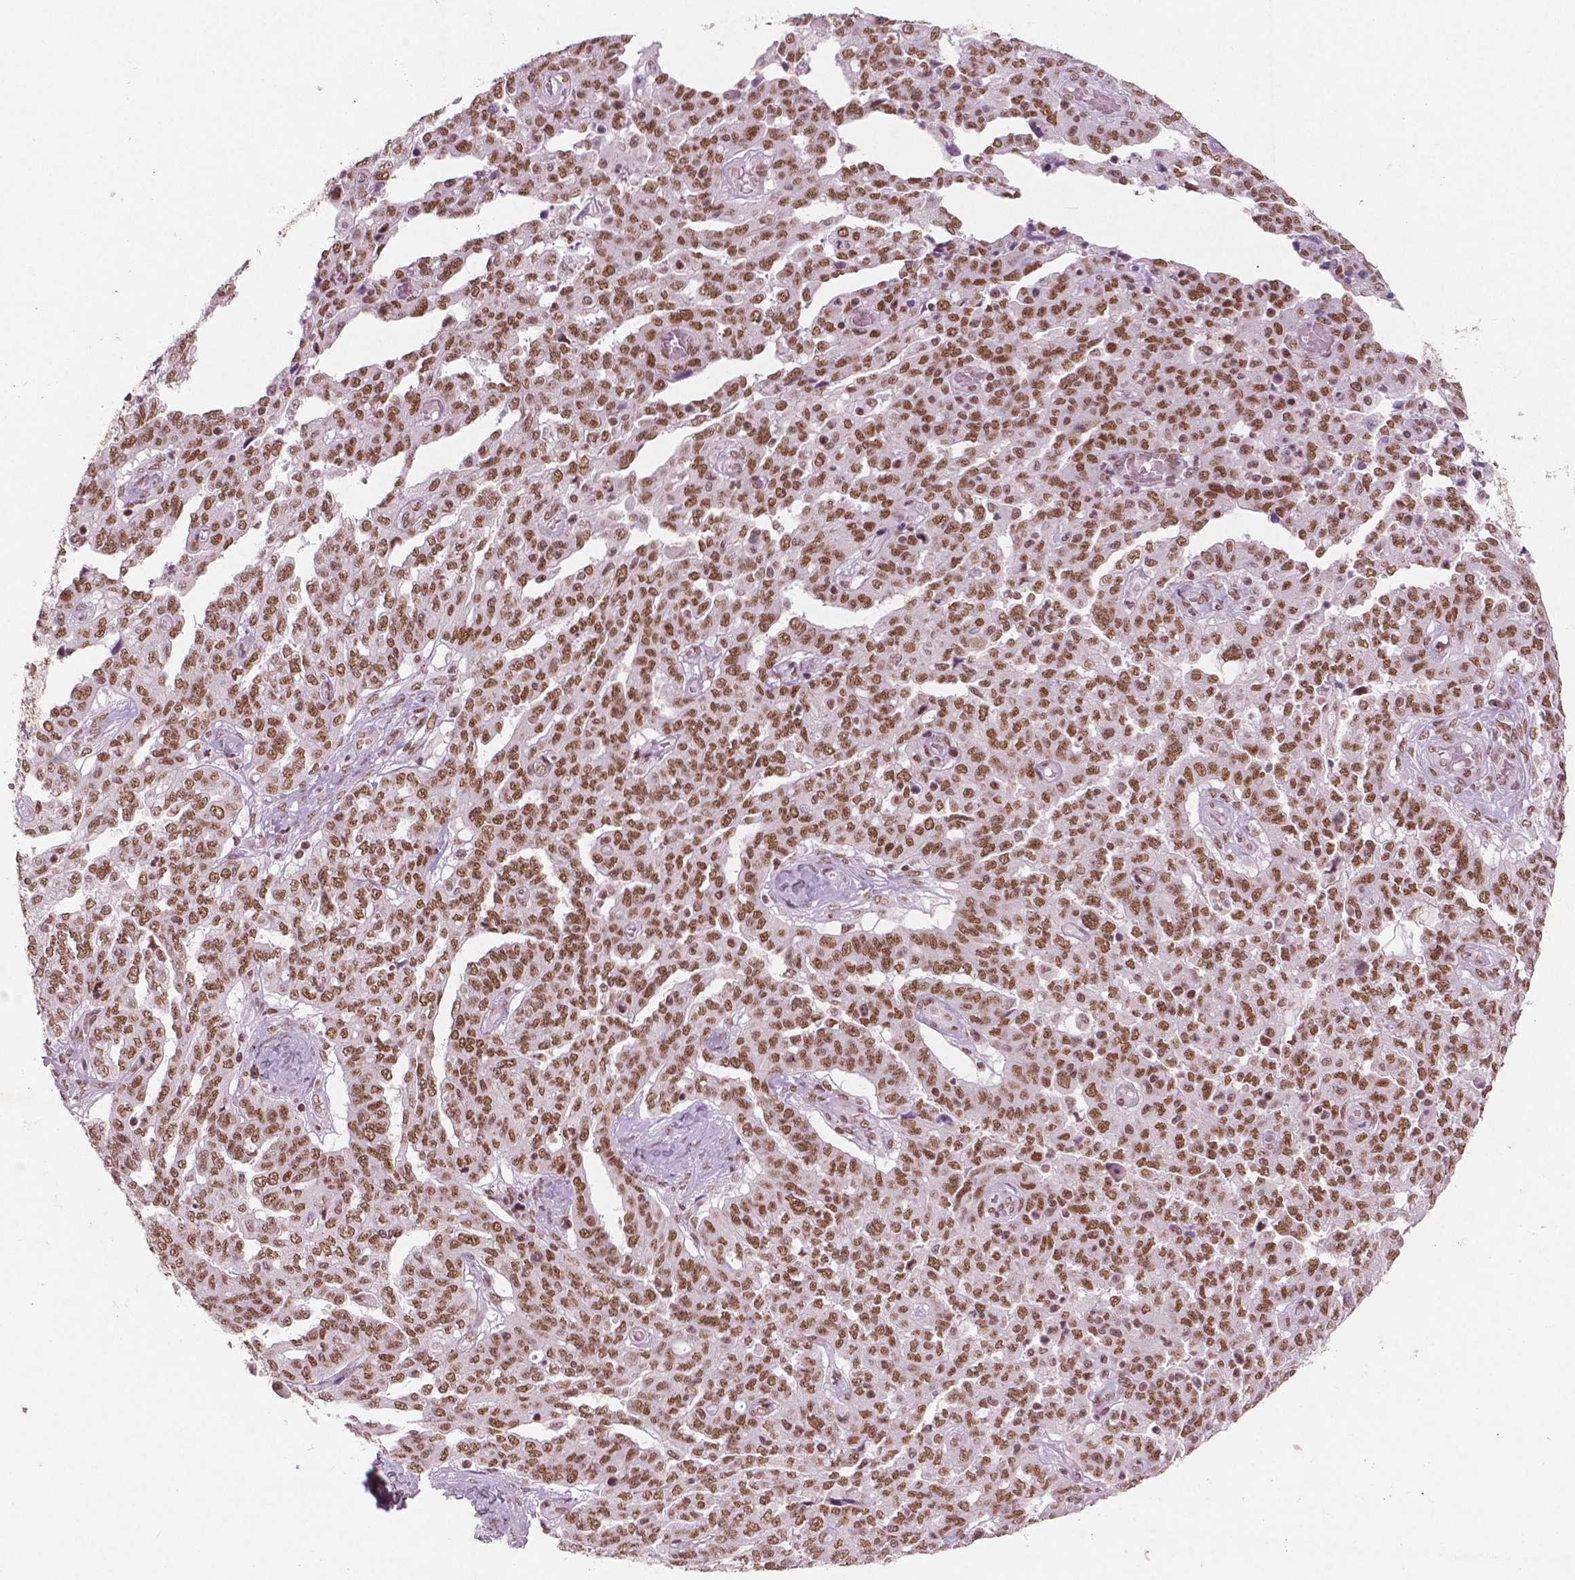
{"staining": {"intensity": "moderate", "quantity": ">75%", "location": "nuclear"}, "tissue": "ovarian cancer", "cell_type": "Tumor cells", "image_type": "cancer", "snomed": [{"axis": "morphology", "description": "Cystadenocarcinoma, serous, NOS"}, {"axis": "topography", "description": "Ovary"}], "caption": "Serous cystadenocarcinoma (ovarian) tissue reveals moderate nuclear positivity in approximately >75% of tumor cells, visualized by immunohistochemistry. The protein is shown in brown color, while the nuclei are stained blue.", "gene": "BRD4", "patient": {"sex": "female", "age": 67}}